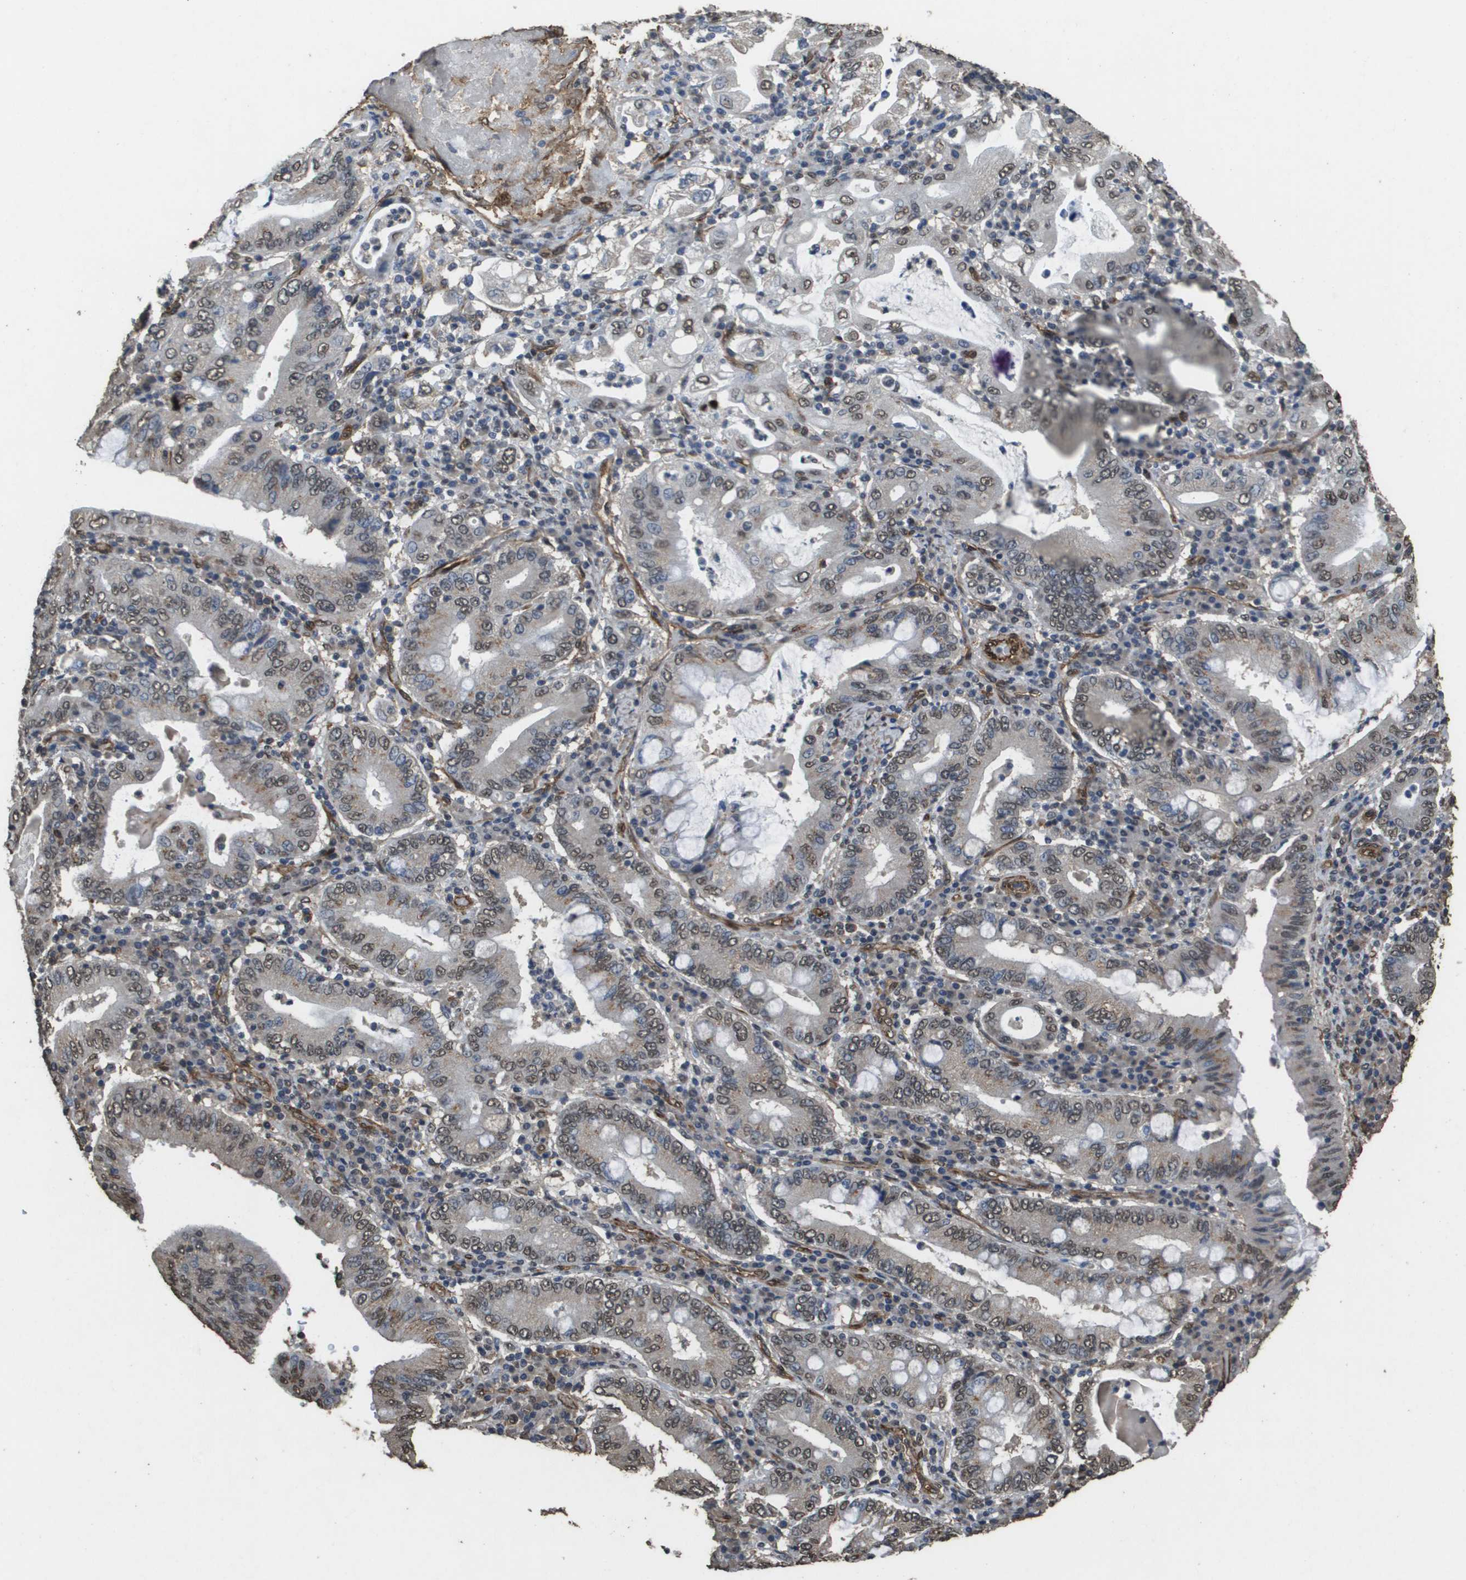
{"staining": {"intensity": "weak", "quantity": ">75%", "location": "nuclear"}, "tissue": "stomach cancer", "cell_type": "Tumor cells", "image_type": "cancer", "snomed": [{"axis": "morphology", "description": "Normal tissue, NOS"}, {"axis": "morphology", "description": "Adenocarcinoma, NOS"}, {"axis": "topography", "description": "Esophagus"}, {"axis": "topography", "description": "Stomach, upper"}, {"axis": "topography", "description": "Peripheral nerve tissue"}], "caption": "Human adenocarcinoma (stomach) stained with a protein marker shows weak staining in tumor cells.", "gene": "AAMP", "patient": {"sex": "male", "age": 62}}